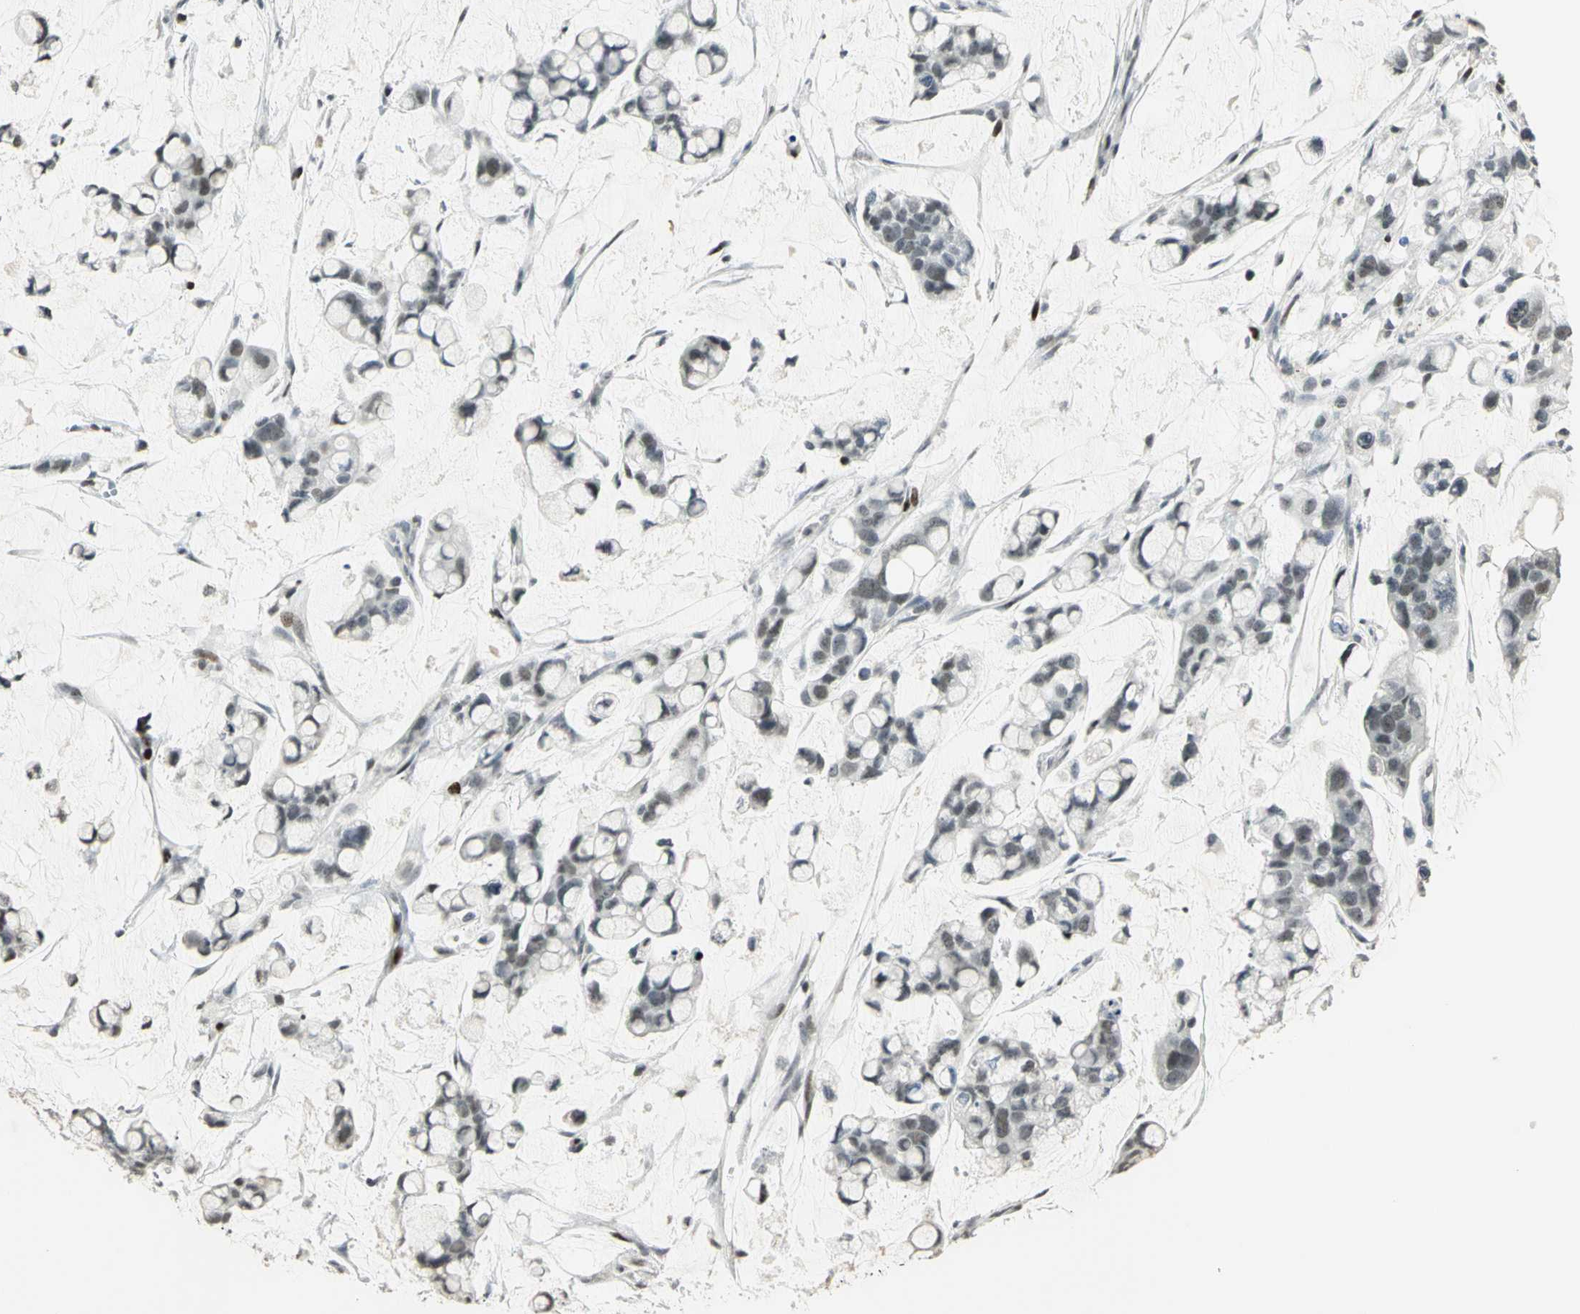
{"staining": {"intensity": "negative", "quantity": "none", "location": "none"}, "tissue": "stomach cancer", "cell_type": "Tumor cells", "image_type": "cancer", "snomed": [{"axis": "morphology", "description": "Adenocarcinoma, NOS"}, {"axis": "topography", "description": "Stomach, lower"}], "caption": "The image exhibits no significant staining in tumor cells of stomach cancer.", "gene": "KDM1A", "patient": {"sex": "male", "age": 84}}